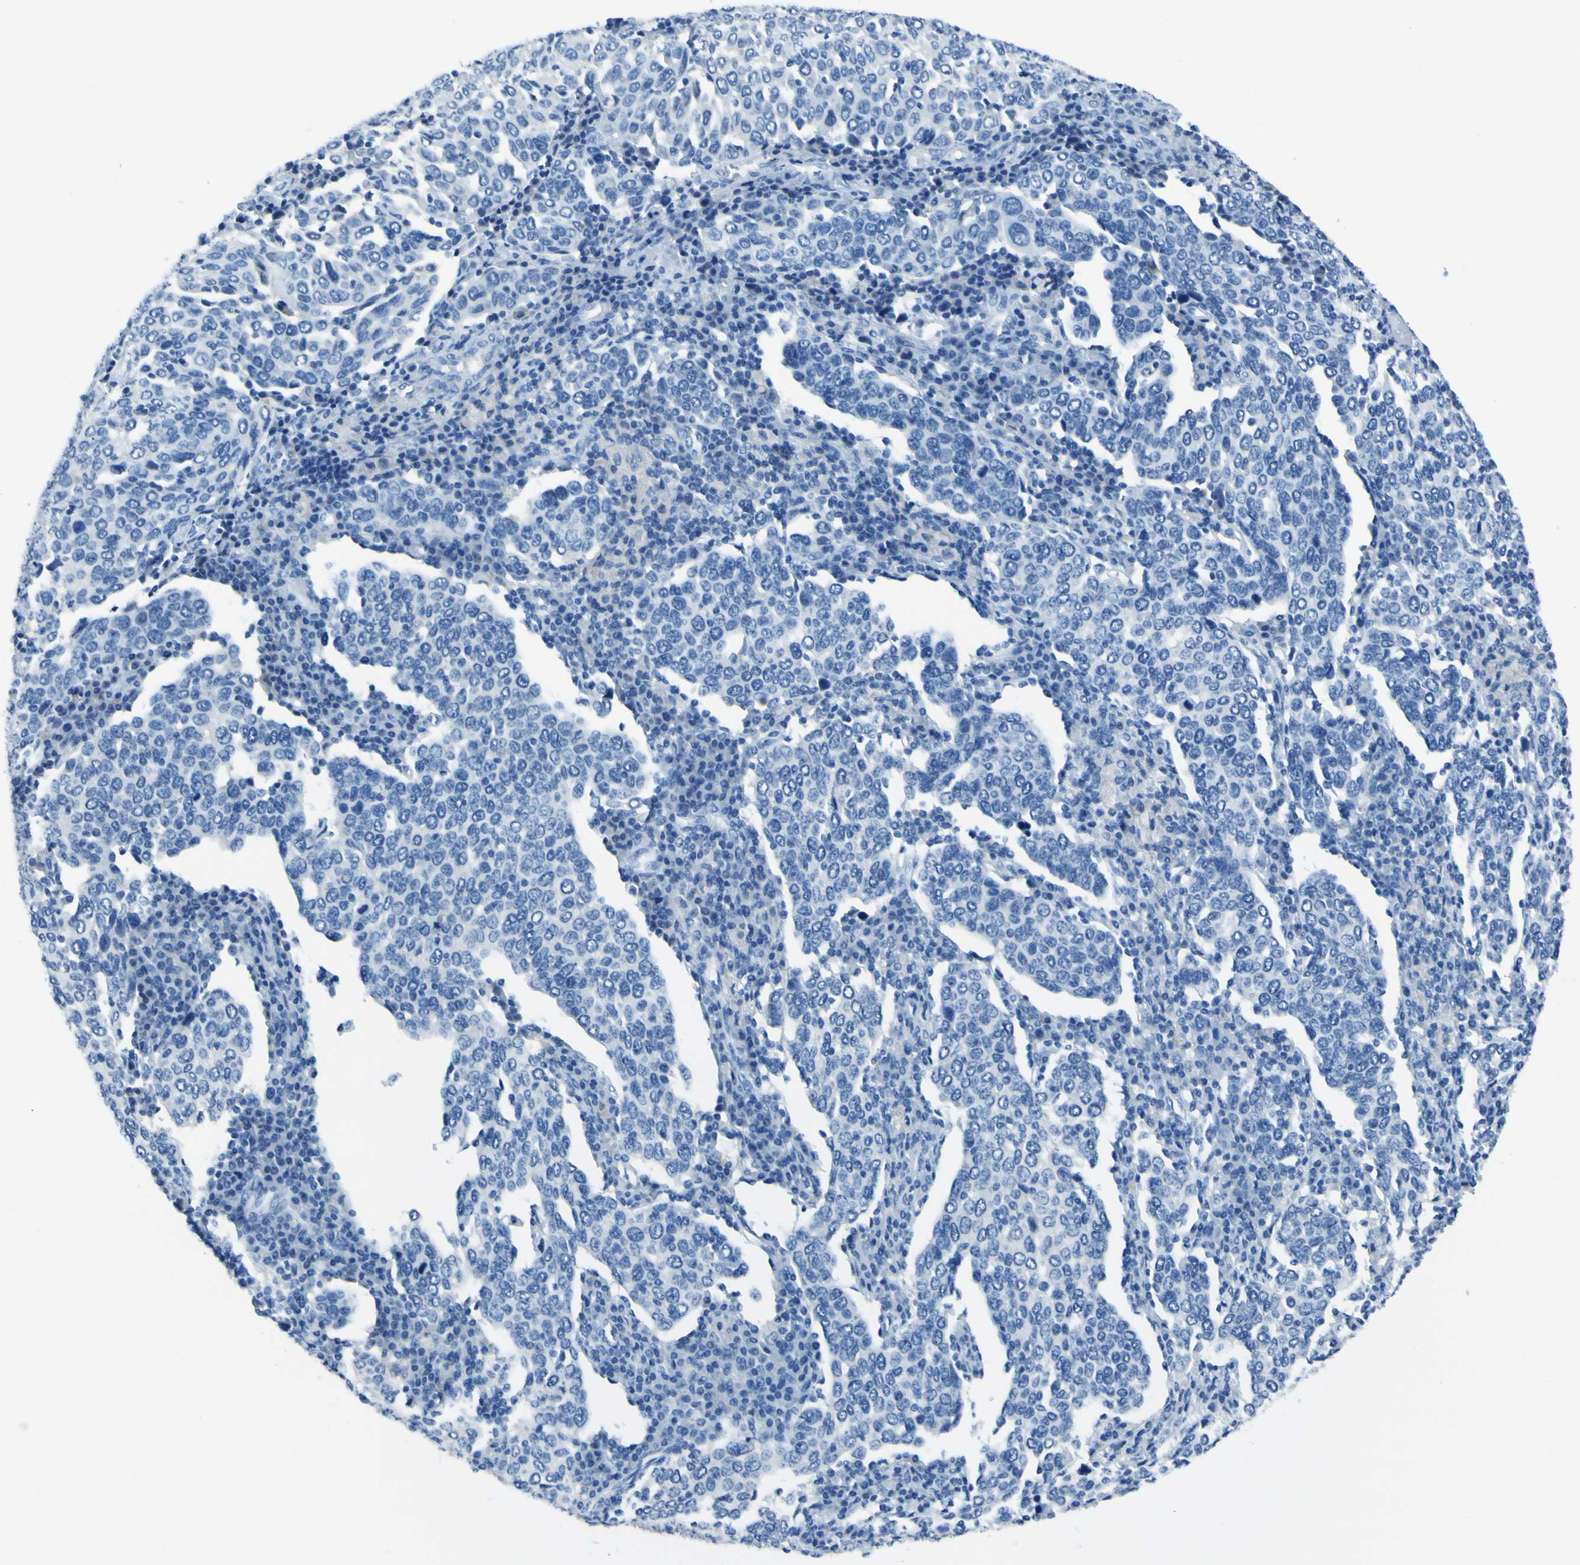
{"staining": {"intensity": "negative", "quantity": "none", "location": "none"}, "tissue": "cervical cancer", "cell_type": "Tumor cells", "image_type": "cancer", "snomed": [{"axis": "morphology", "description": "Squamous cell carcinoma, NOS"}, {"axis": "topography", "description": "Cervix"}], "caption": "Cervical cancer (squamous cell carcinoma) was stained to show a protein in brown. There is no significant staining in tumor cells.", "gene": "PHKG1", "patient": {"sex": "female", "age": 40}}